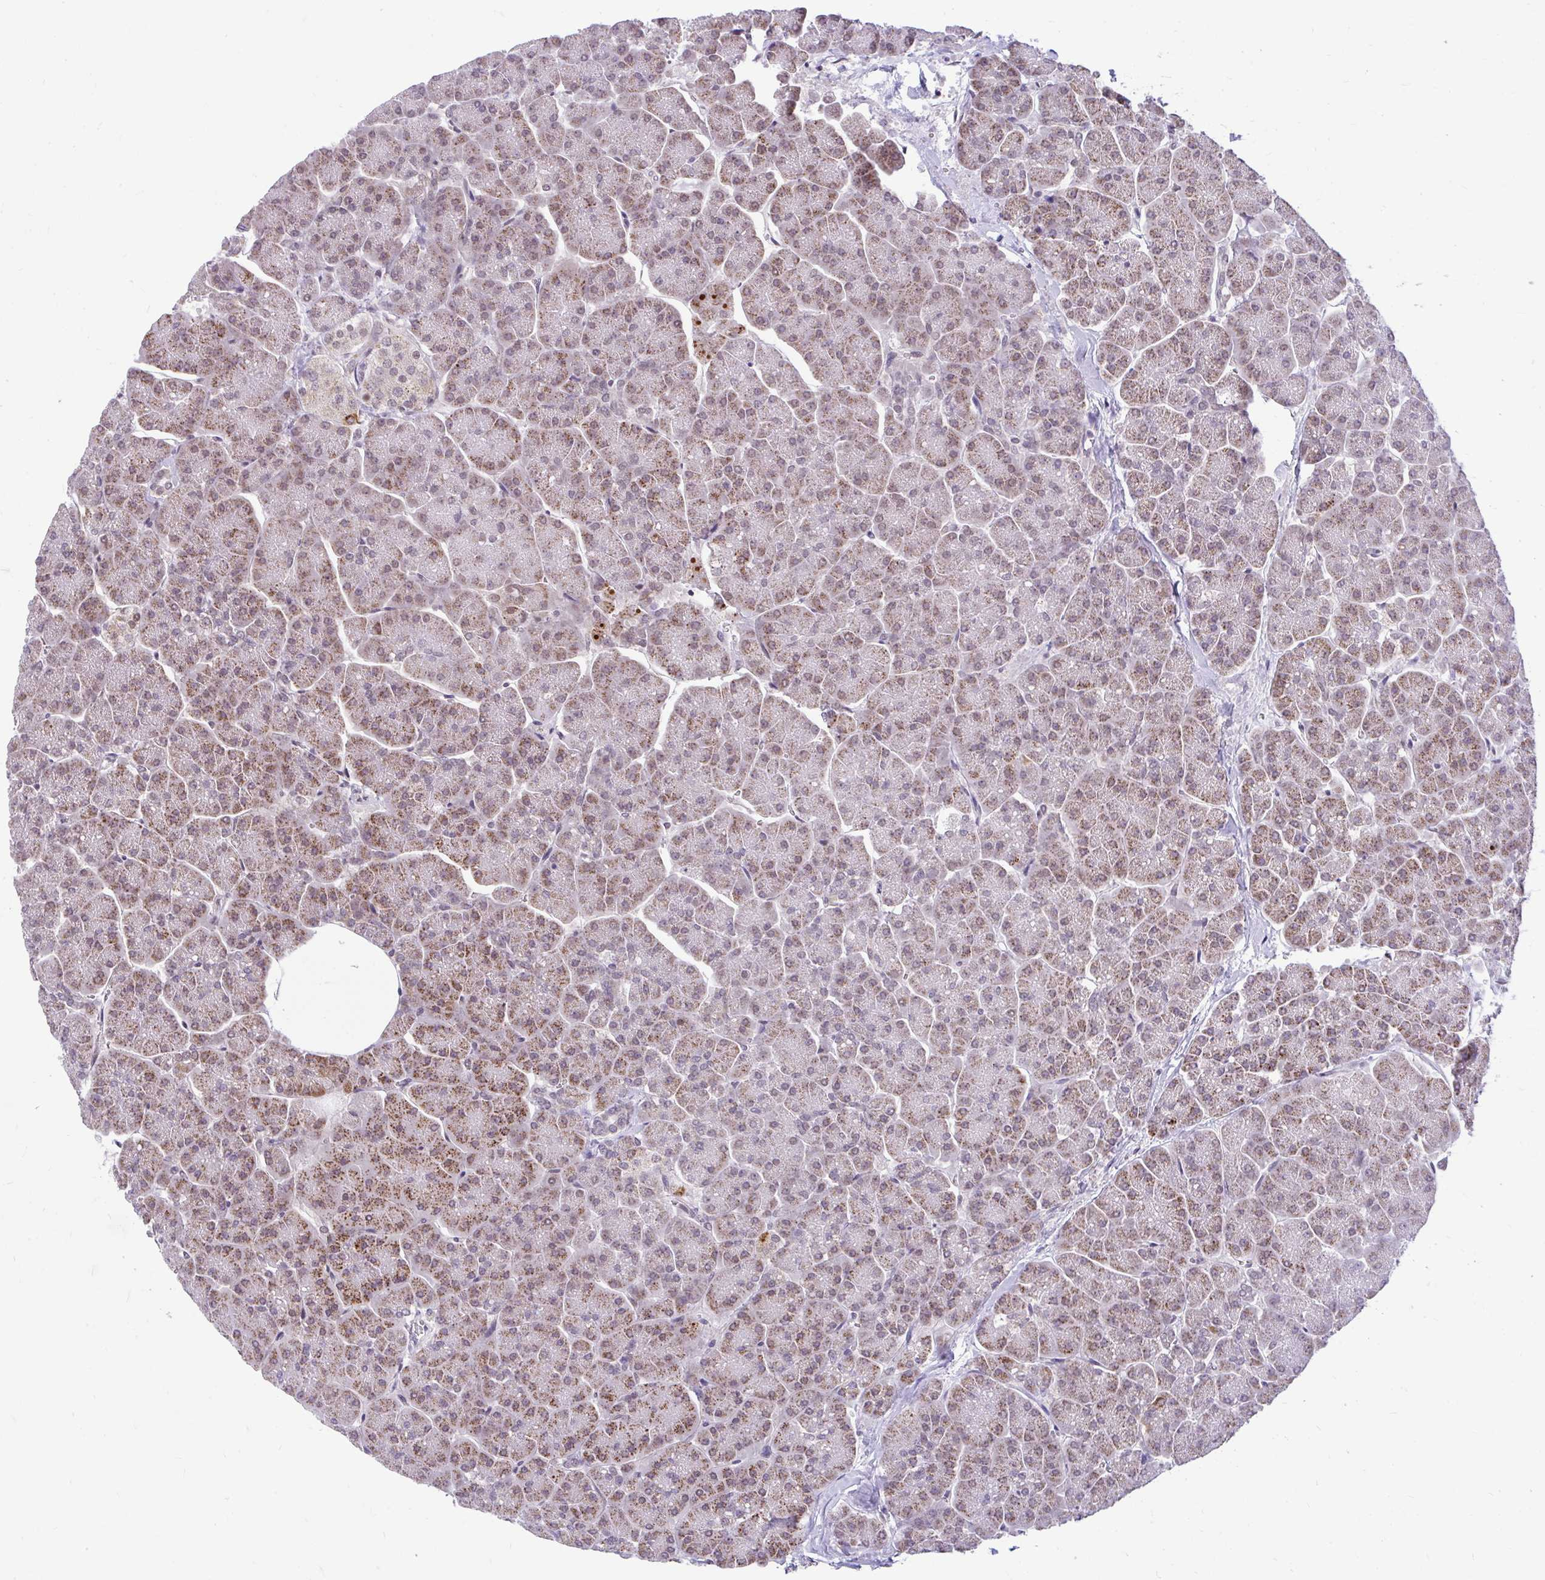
{"staining": {"intensity": "moderate", "quantity": "25%-75%", "location": "cytoplasmic/membranous"}, "tissue": "pancreas", "cell_type": "Exocrine glandular cells", "image_type": "normal", "snomed": [{"axis": "morphology", "description": "Normal tissue, NOS"}, {"axis": "topography", "description": "Pancreas"}, {"axis": "topography", "description": "Peripheral nerve tissue"}], "caption": "The immunohistochemical stain shows moderate cytoplasmic/membranous staining in exocrine glandular cells of unremarkable pancreas. Using DAB (brown) and hematoxylin (blue) stains, captured at high magnification using brightfield microscopy.", "gene": "PYCR2", "patient": {"sex": "male", "age": 54}}